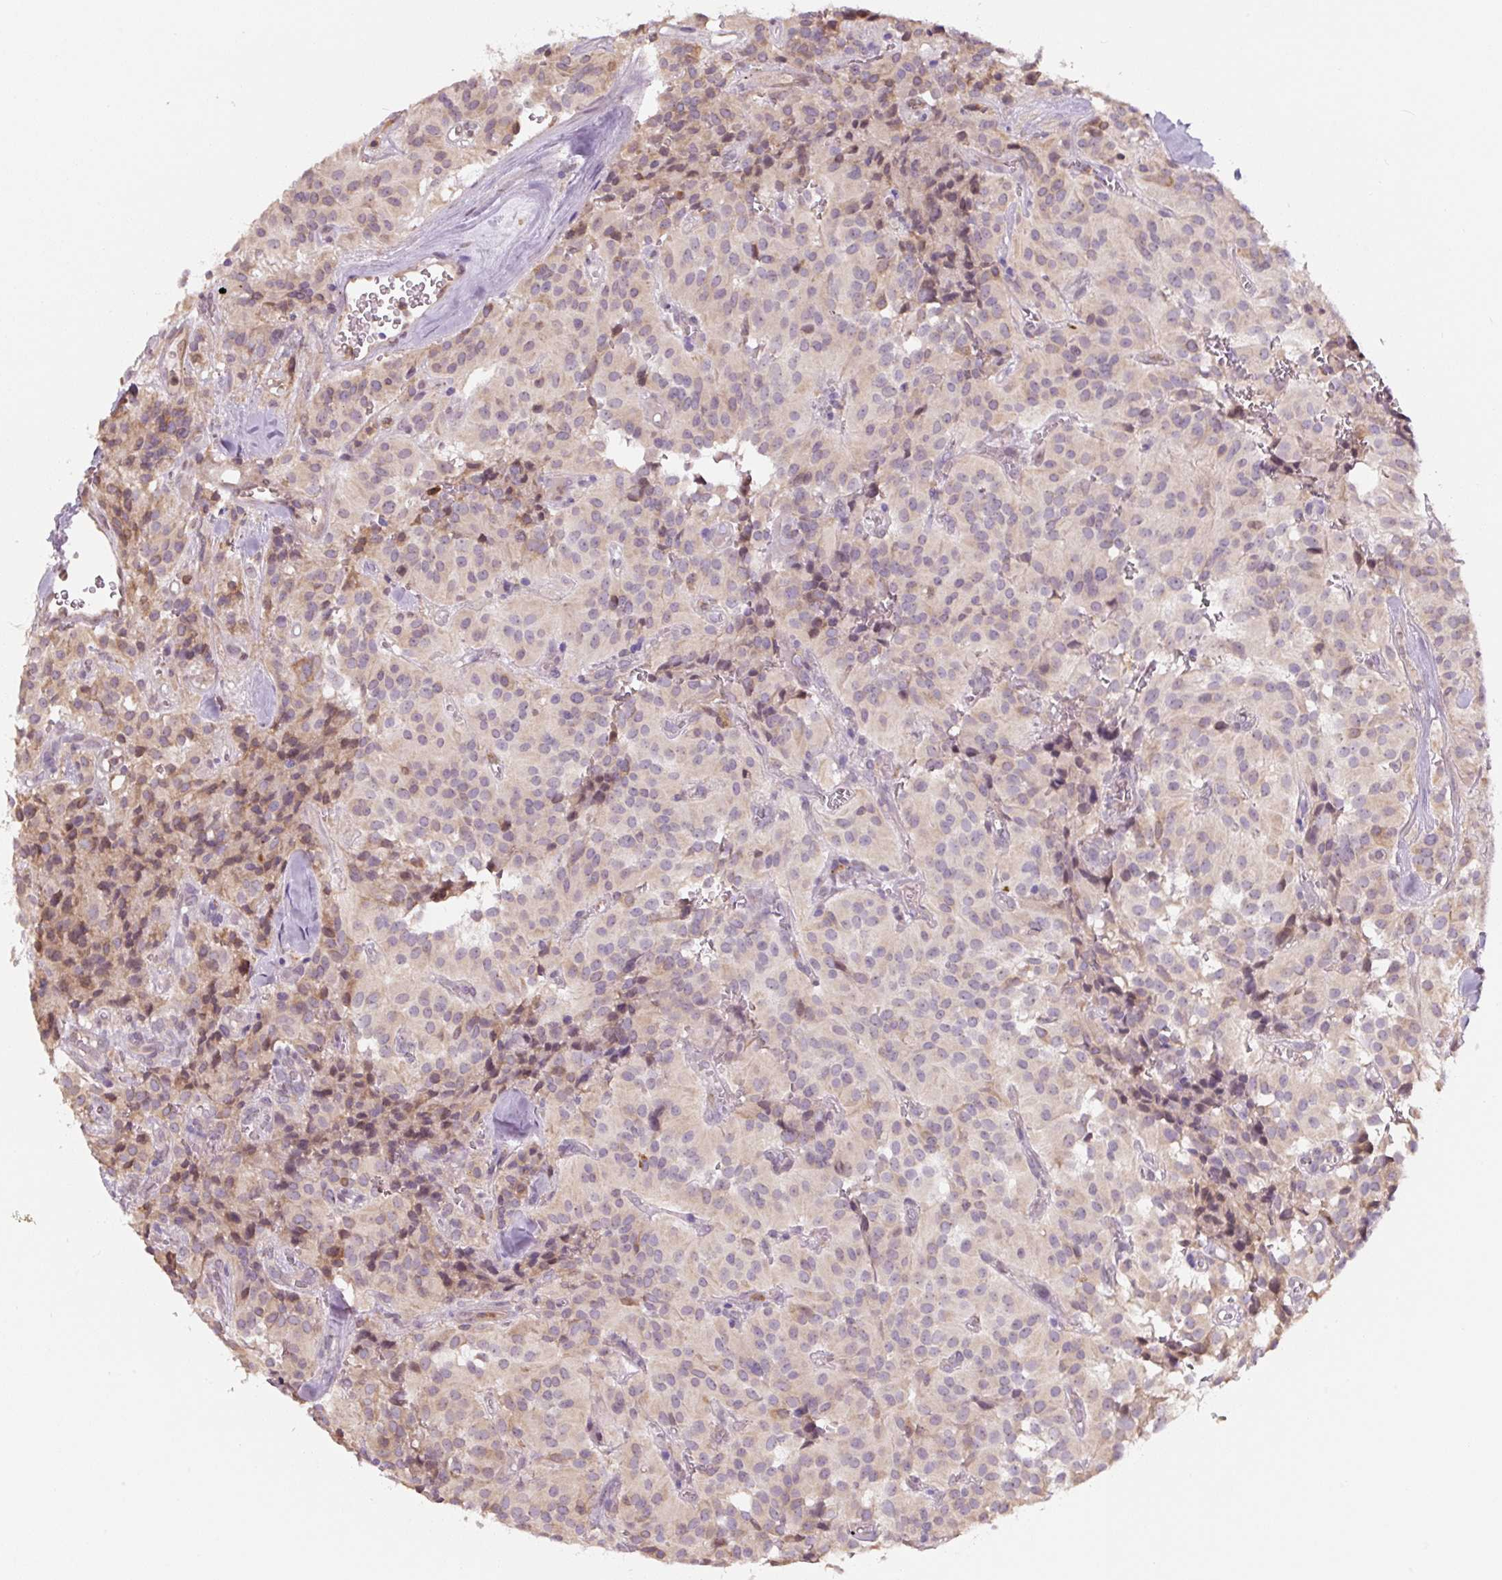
{"staining": {"intensity": "weak", "quantity": "<25%", "location": "cytoplasmic/membranous"}, "tissue": "glioma", "cell_type": "Tumor cells", "image_type": "cancer", "snomed": [{"axis": "morphology", "description": "Glioma, malignant, Low grade"}, {"axis": "topography", "description": "Brain"}], "caption": "Tumor cells are negative for protein expression in human glioma.", "gene": "ASRGL1", "patient": {"sex": "male", "age": 42}}